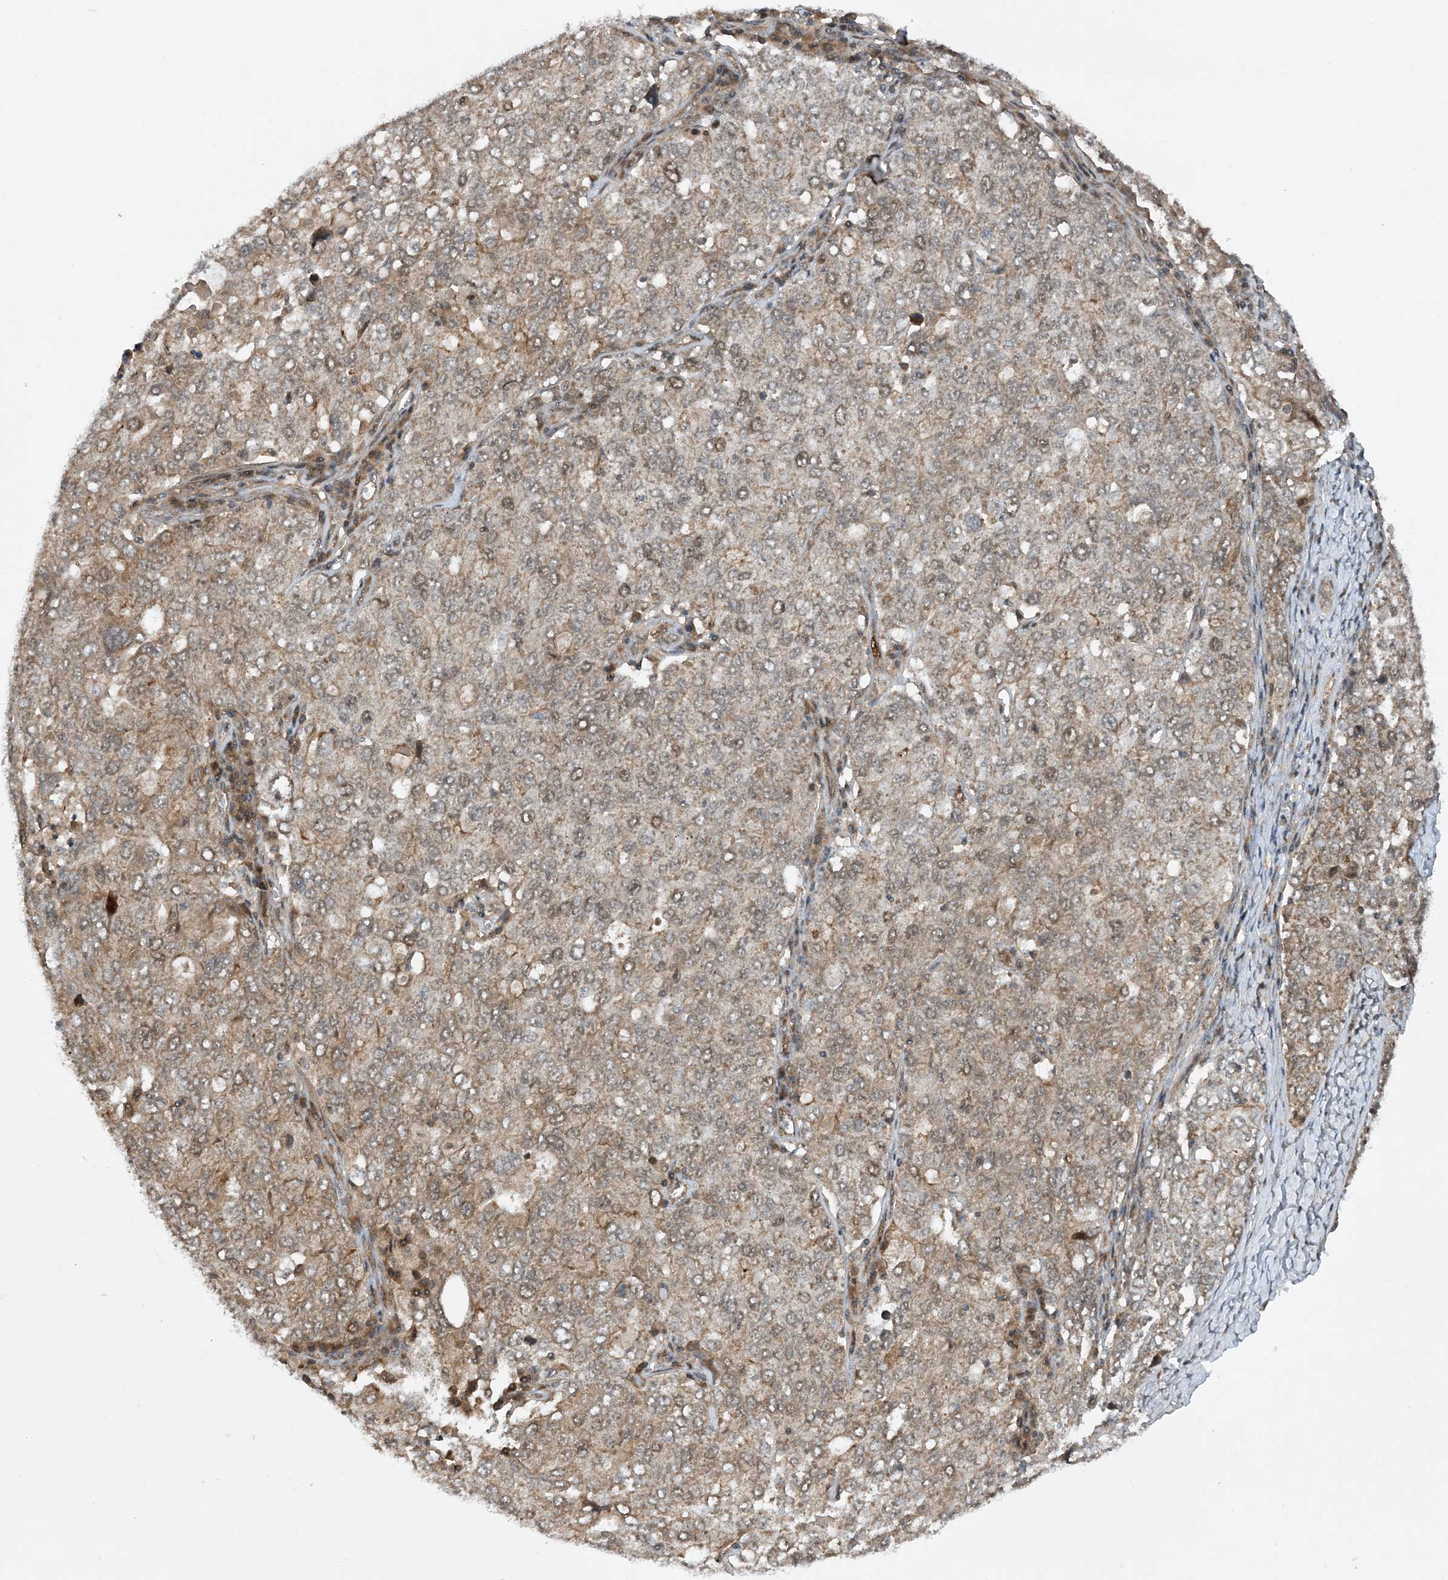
{"staining": {"intensity": "moderate", "quantity": "25%-75%", "location": "cytoplasmic/membranous"}, "tissue": "ovarian cancer", "cell_type": "Tumor cells", "image_type": "cancer", "snomed": [{"axis": "morphology", "description": "Carcinoma, endometroid"}, {"axis": "topography", "description": "Ovary"}], "caption": "Moderate cytoplasmic/membranous protein expression is seen in approximately 25%-75% of tumor cells in endometroid carcinoma (ovarian).", "gene": "HEMK1", "patient": {"sex": "female", "age": 62}}